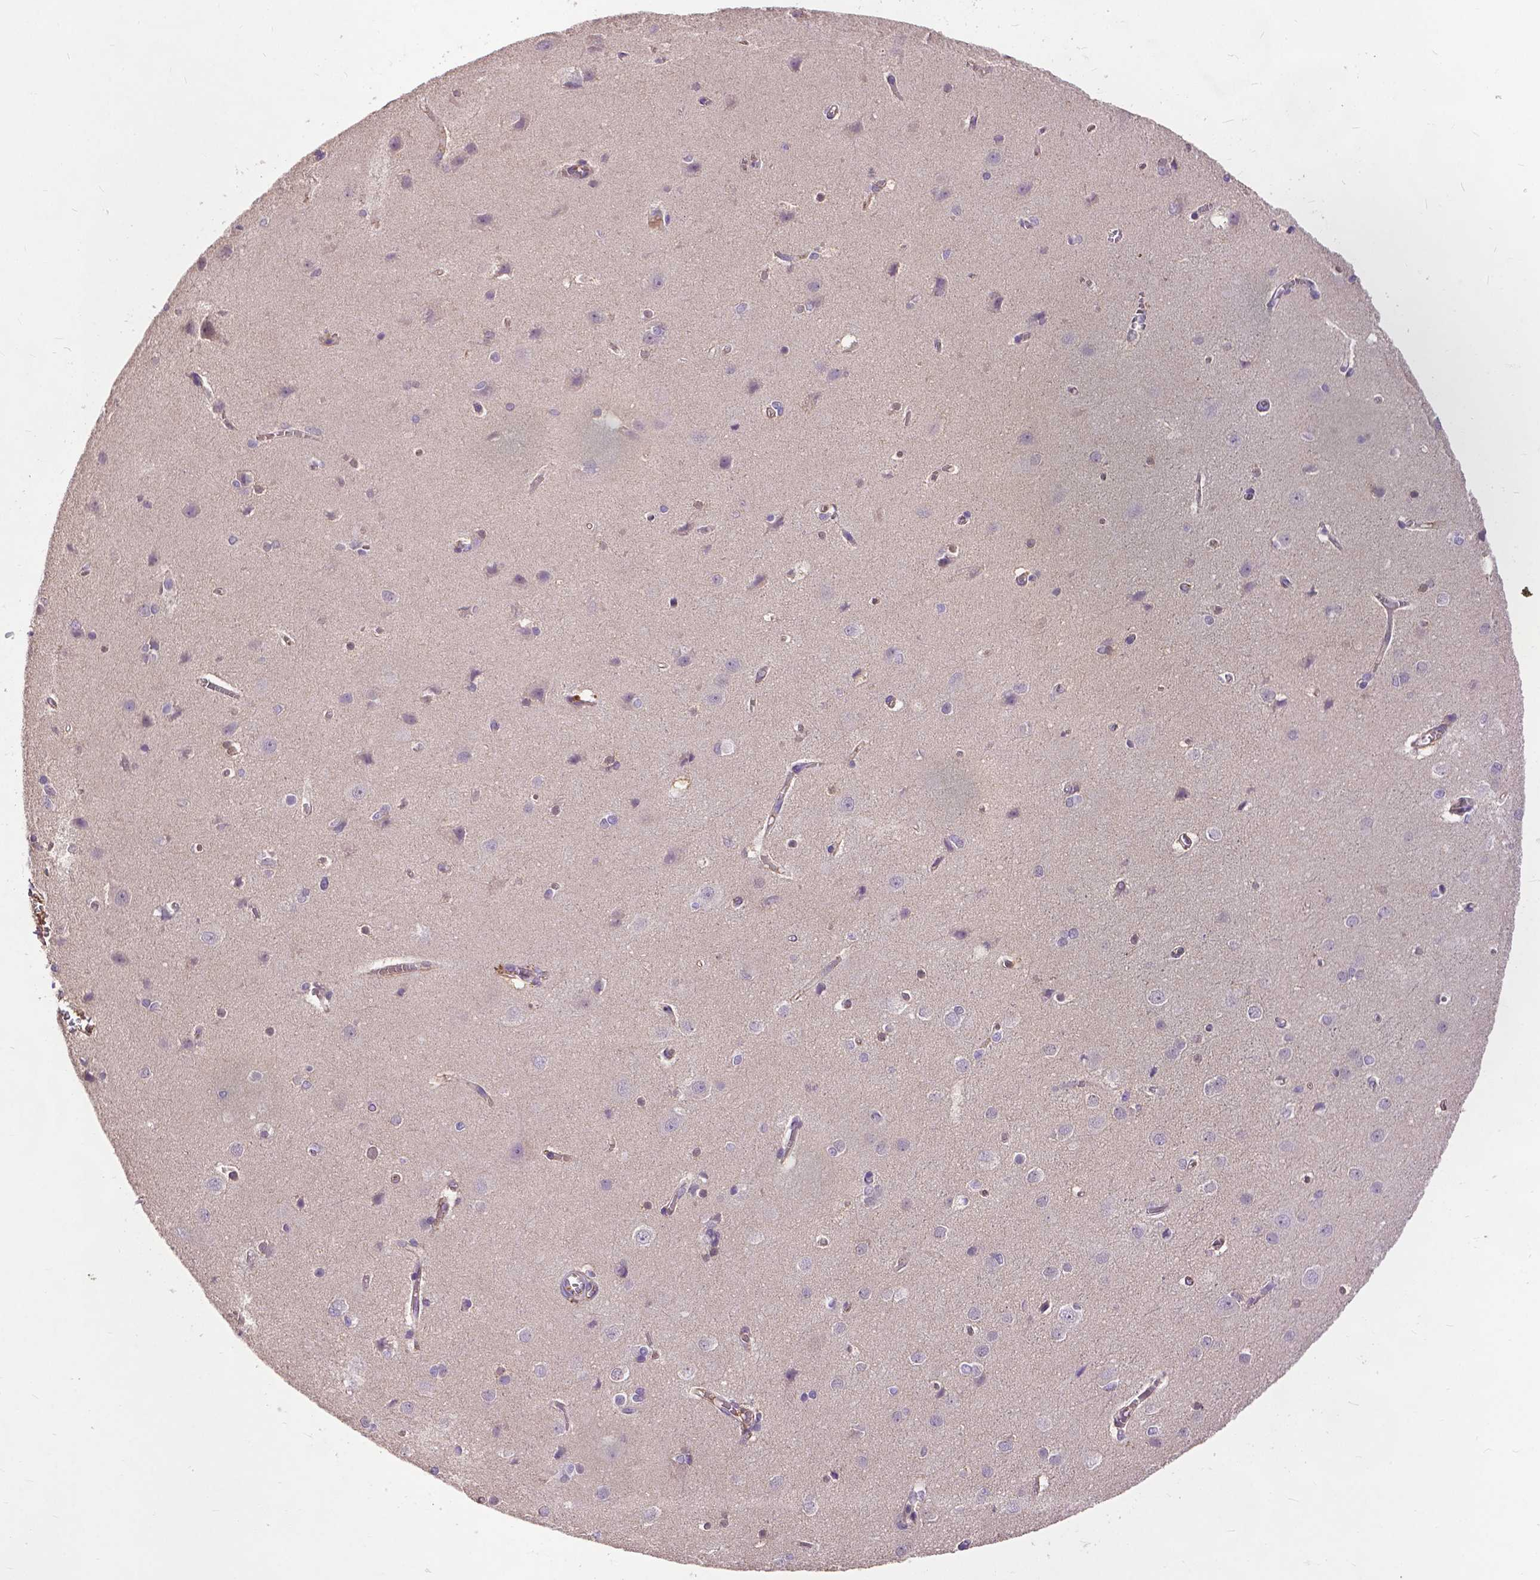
{"staining": {"intensity": "strong", "quantity": "<25%", "location": "cytoplasmic/membranous"}, "tissue": "cerebral cortex", "cell_type": "Endothelial cells", "image_type": "normal", "snomed": [{"axis": "morphology", "description": "Normal tissue, NOS"}, {"axis": "topography", "description": "Cerebral cortex"}], "caption": "IHC of benign cerebral cortex reveals medium levels of strong cytoplasmic/membranous expression in about <25% of endothelial cells. (DAB = brown stain, brightfield microscopy at high magnification).", "gene": "ZNF337", "patient": {"sex": "male", "age": 37}}